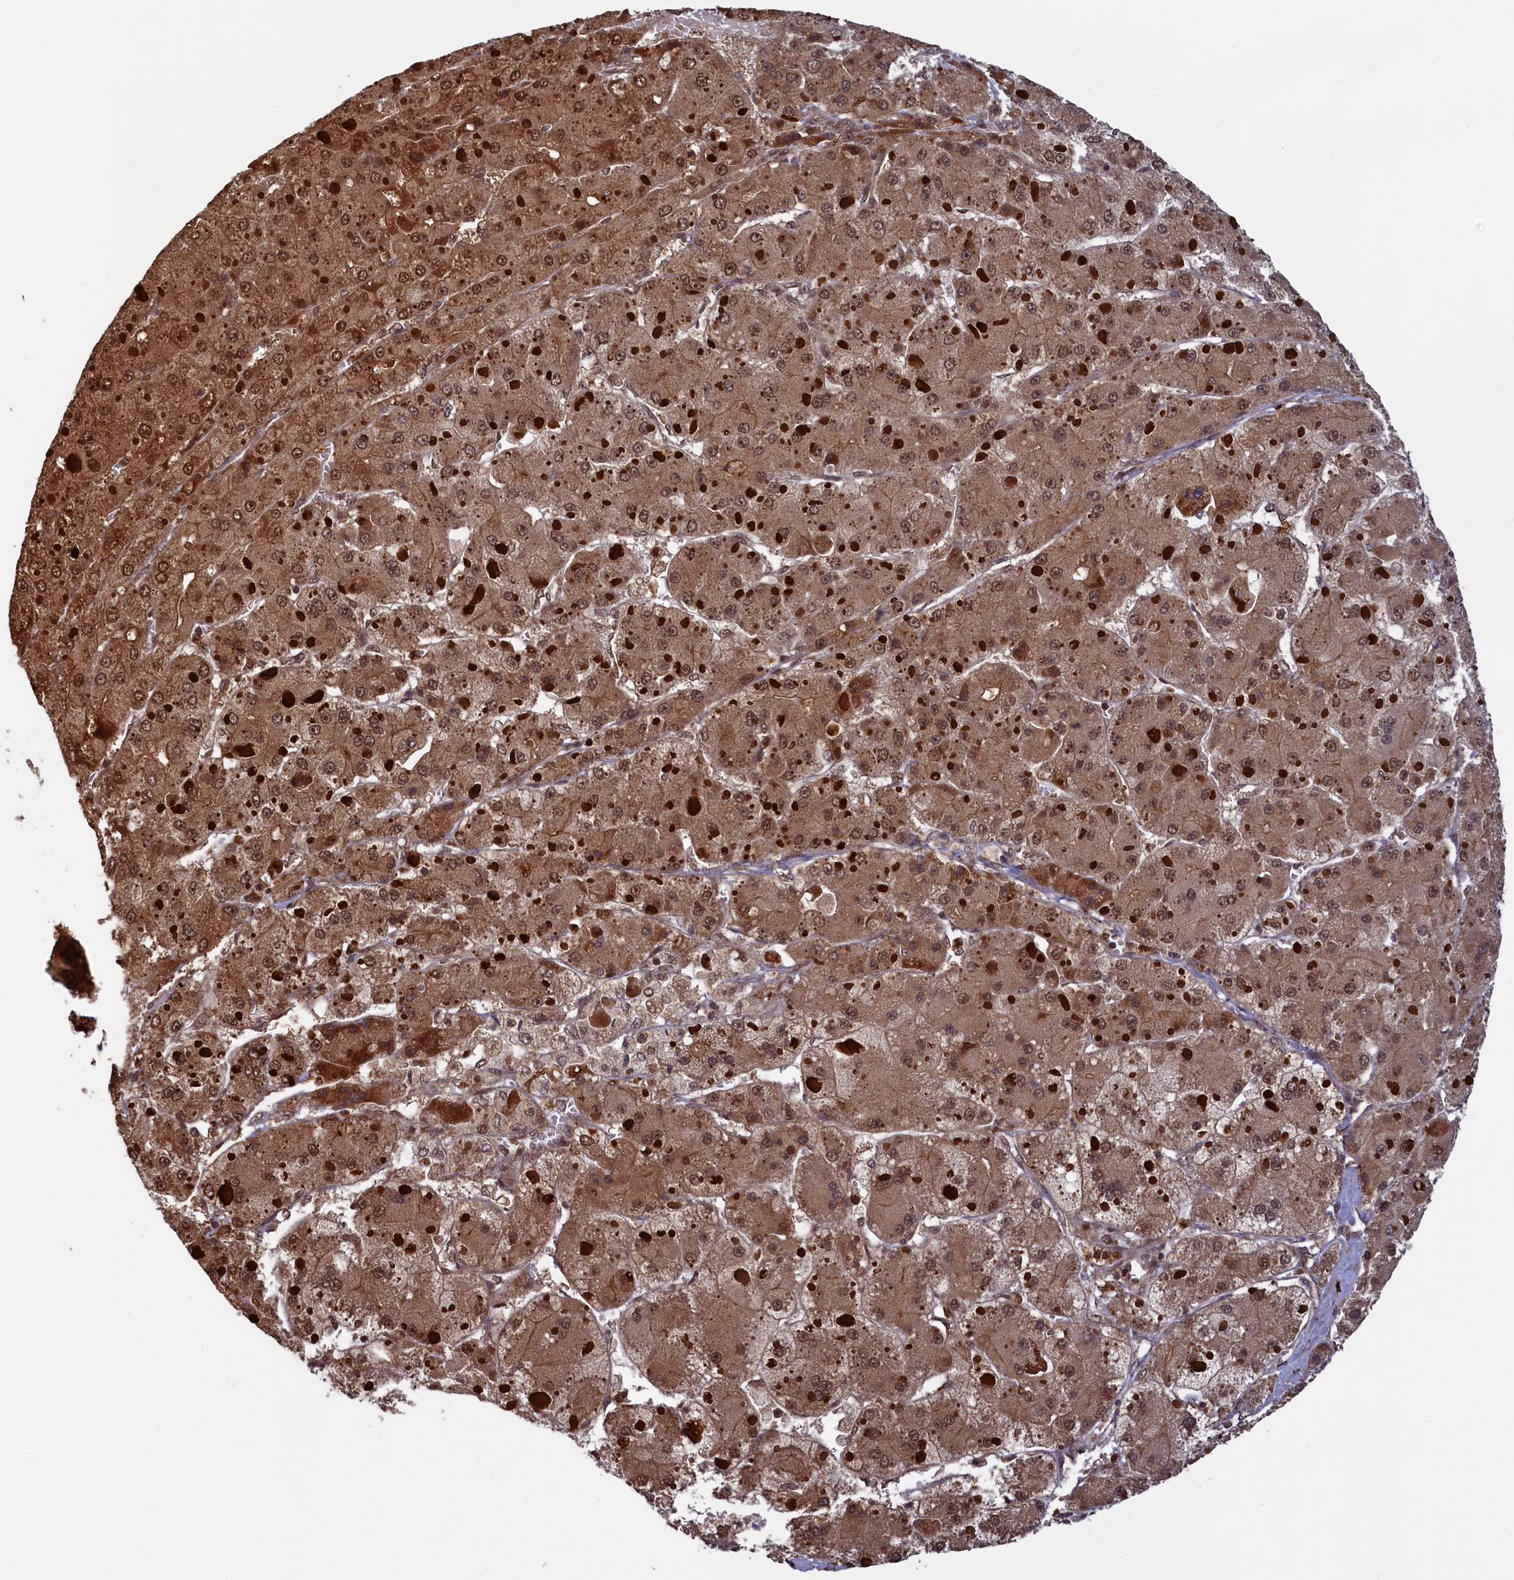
{"staining": {"intensity": "moderate", "quantity": ">75%", "location": "cytoplasmic/membranous,nuclear"}, "tissue": "liver cancer", "cell_type": "Tumor cells", "image_type": "cancer", "snomed": [{"axis": "morphology", "description": "Carcinoma, Hepatocellular, NOS"}, {"axis": "topography", "description": "Liver"}], "caption": "Moderate cytoplasmic/membranous and nuclear expression for a protein is appreciated in about >75% of tumor cells of liver hepatocellular carcinoma using immunohistochemistry (IHC).", "gene": "NAE1", "patient": {"sex": "female", "age": 73}}